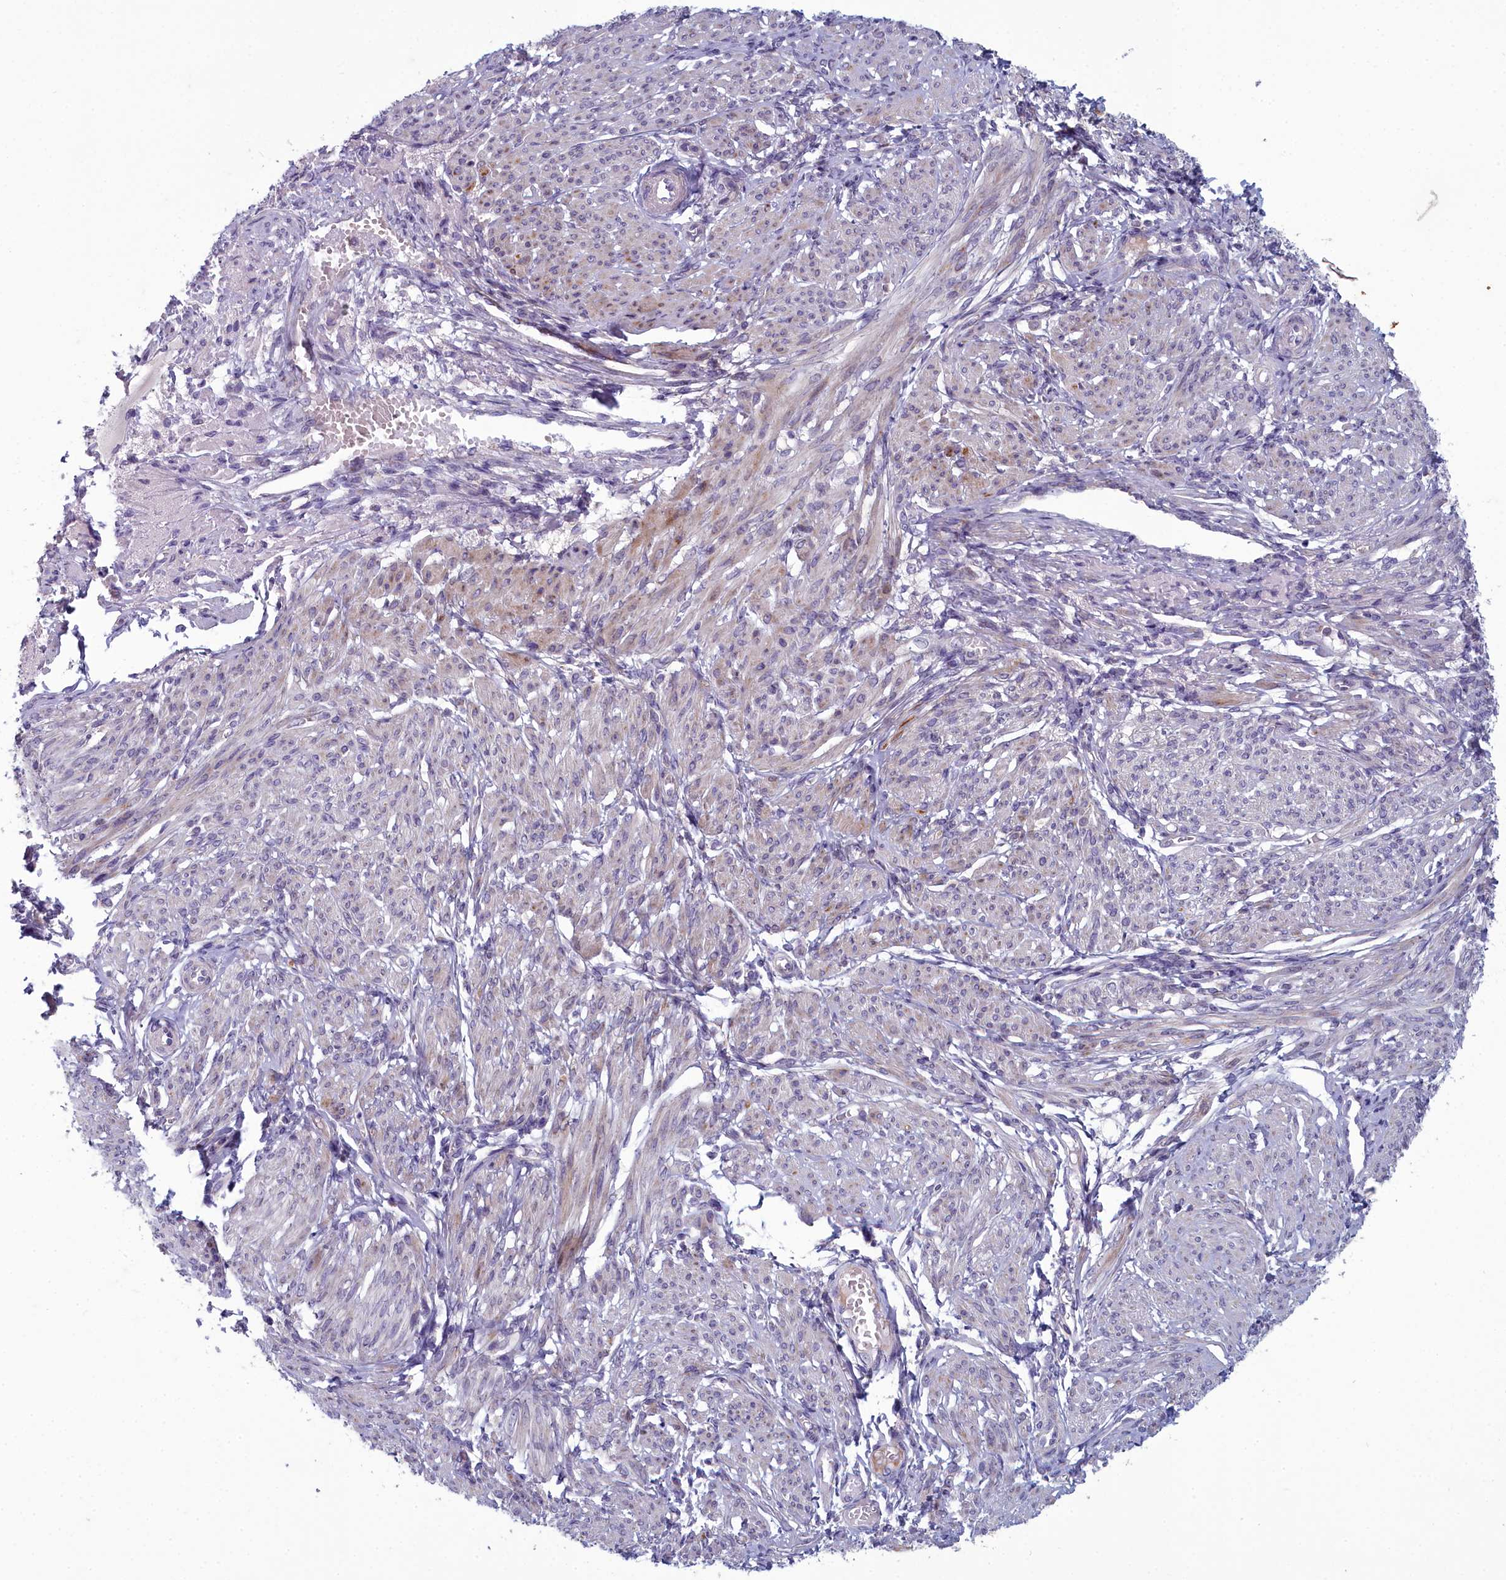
{"staining": {"intensity": "weak", "quantity": "<25%", "location": "cytoplasmic/membranous"}, "tissue": "smooth muscle", "cell_type": "Smooth muscle cells", "image_type": "normal", "snomed": [{"axis": "morphology", "description": "Normal tissue, NOS"}, {"axis": "topography", "description": "Smooth muscle"}], "caption": "Immunohistochemistry micrograph of normal smooth muscle: smooth muscle stained with DAB (3,3'-diaminobenzidine) displays no significant protein positivity in smooth muscle cells.", "gene": "INSYN2A", "patient": {"sex": "female", "age": 39}}